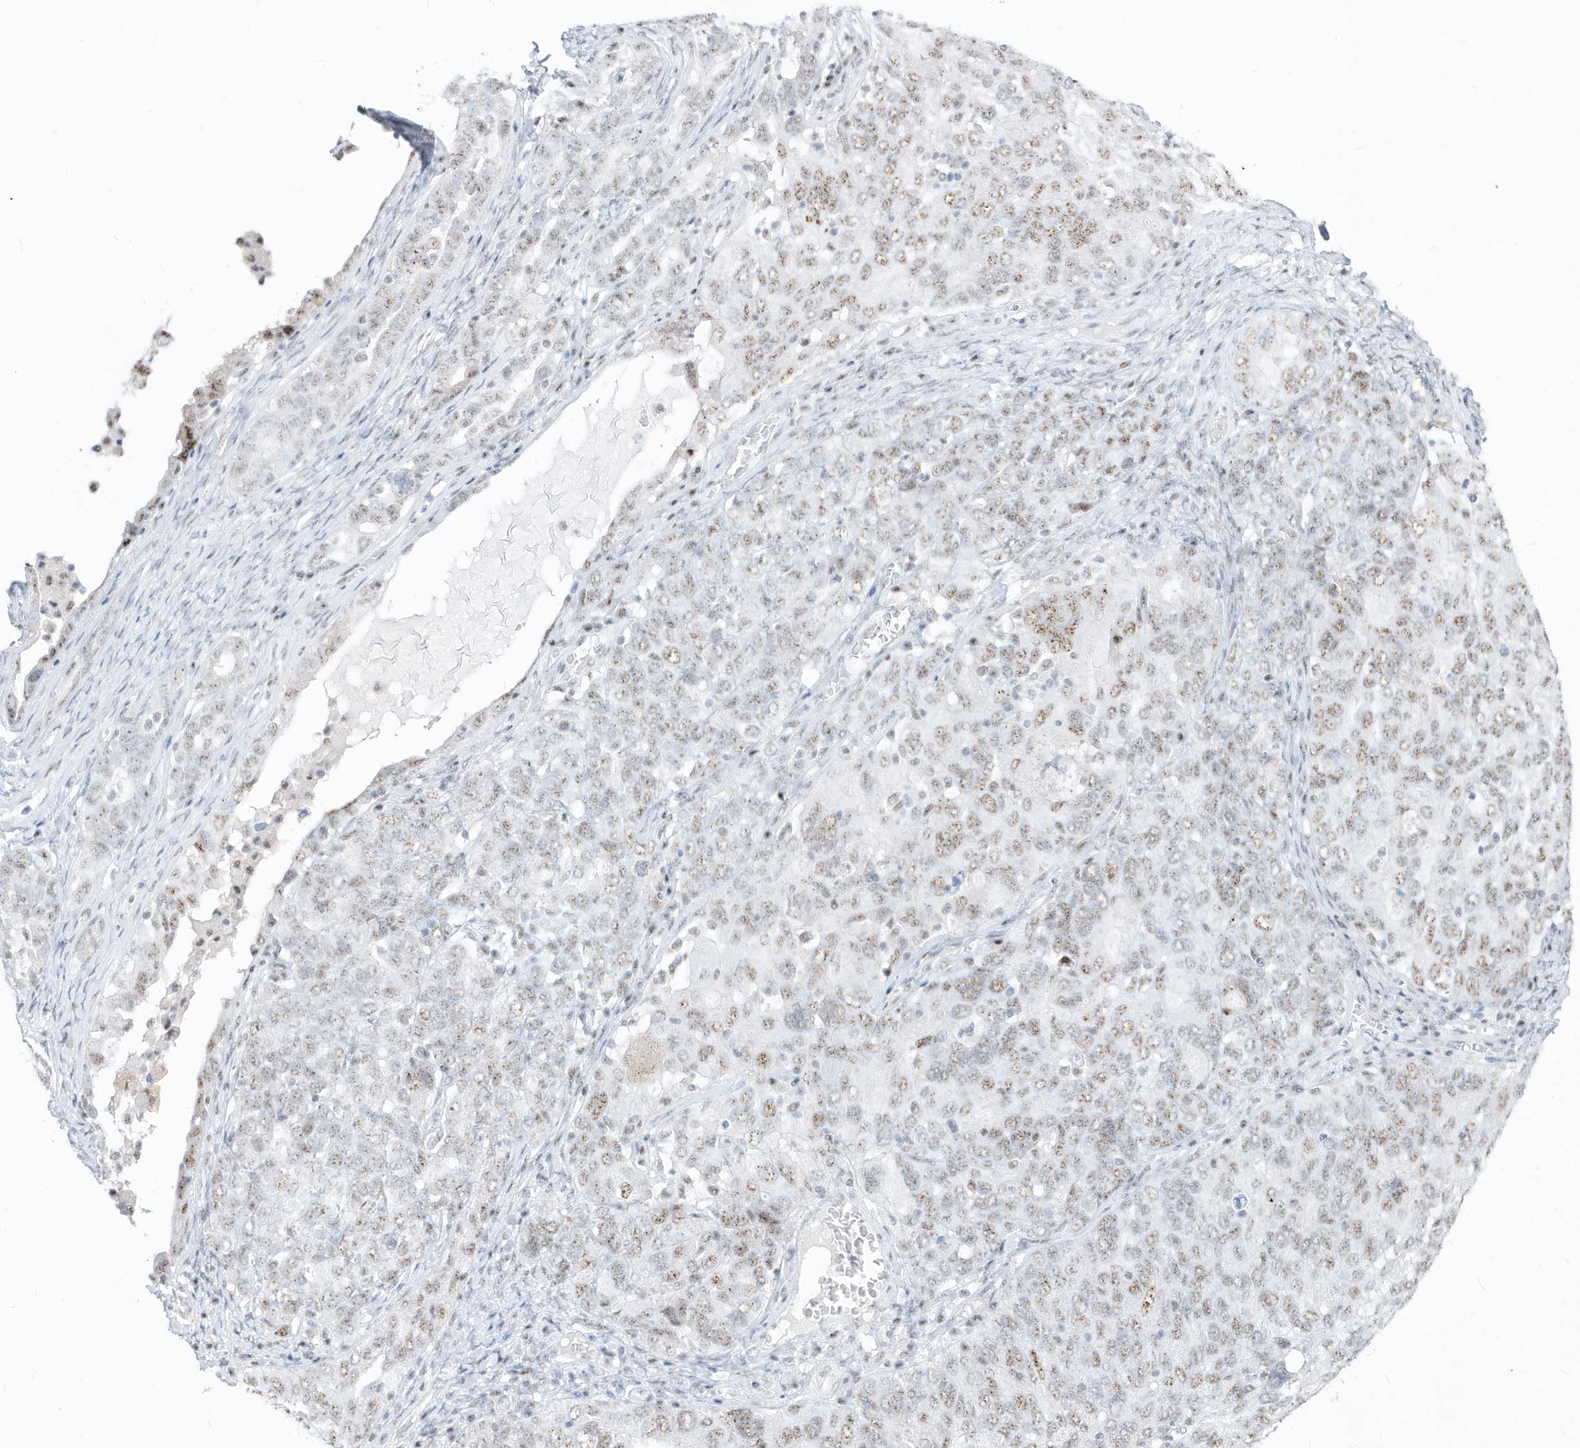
{"staining": {"intensity": "weak", "quantity": ">75%", "location": "nuclear"}, "tissue": "ovarian cancer", "cell_type": "Tumor cells", "image_type": "cancer", "snomed": [{"axis": "morphology", "description": "Carcinoma, endometroid"}, {"axis": "topography", "description": "Ovary"}], "caption": "This photomicrograph displays IHC staining of human ovarian cancer (endometroid carcinoma), with low weak nuclear expression in approximately >75% of tumor cells.", "gene": "PLEKHN1", "patient": {"sex": "female", "age": 62}}